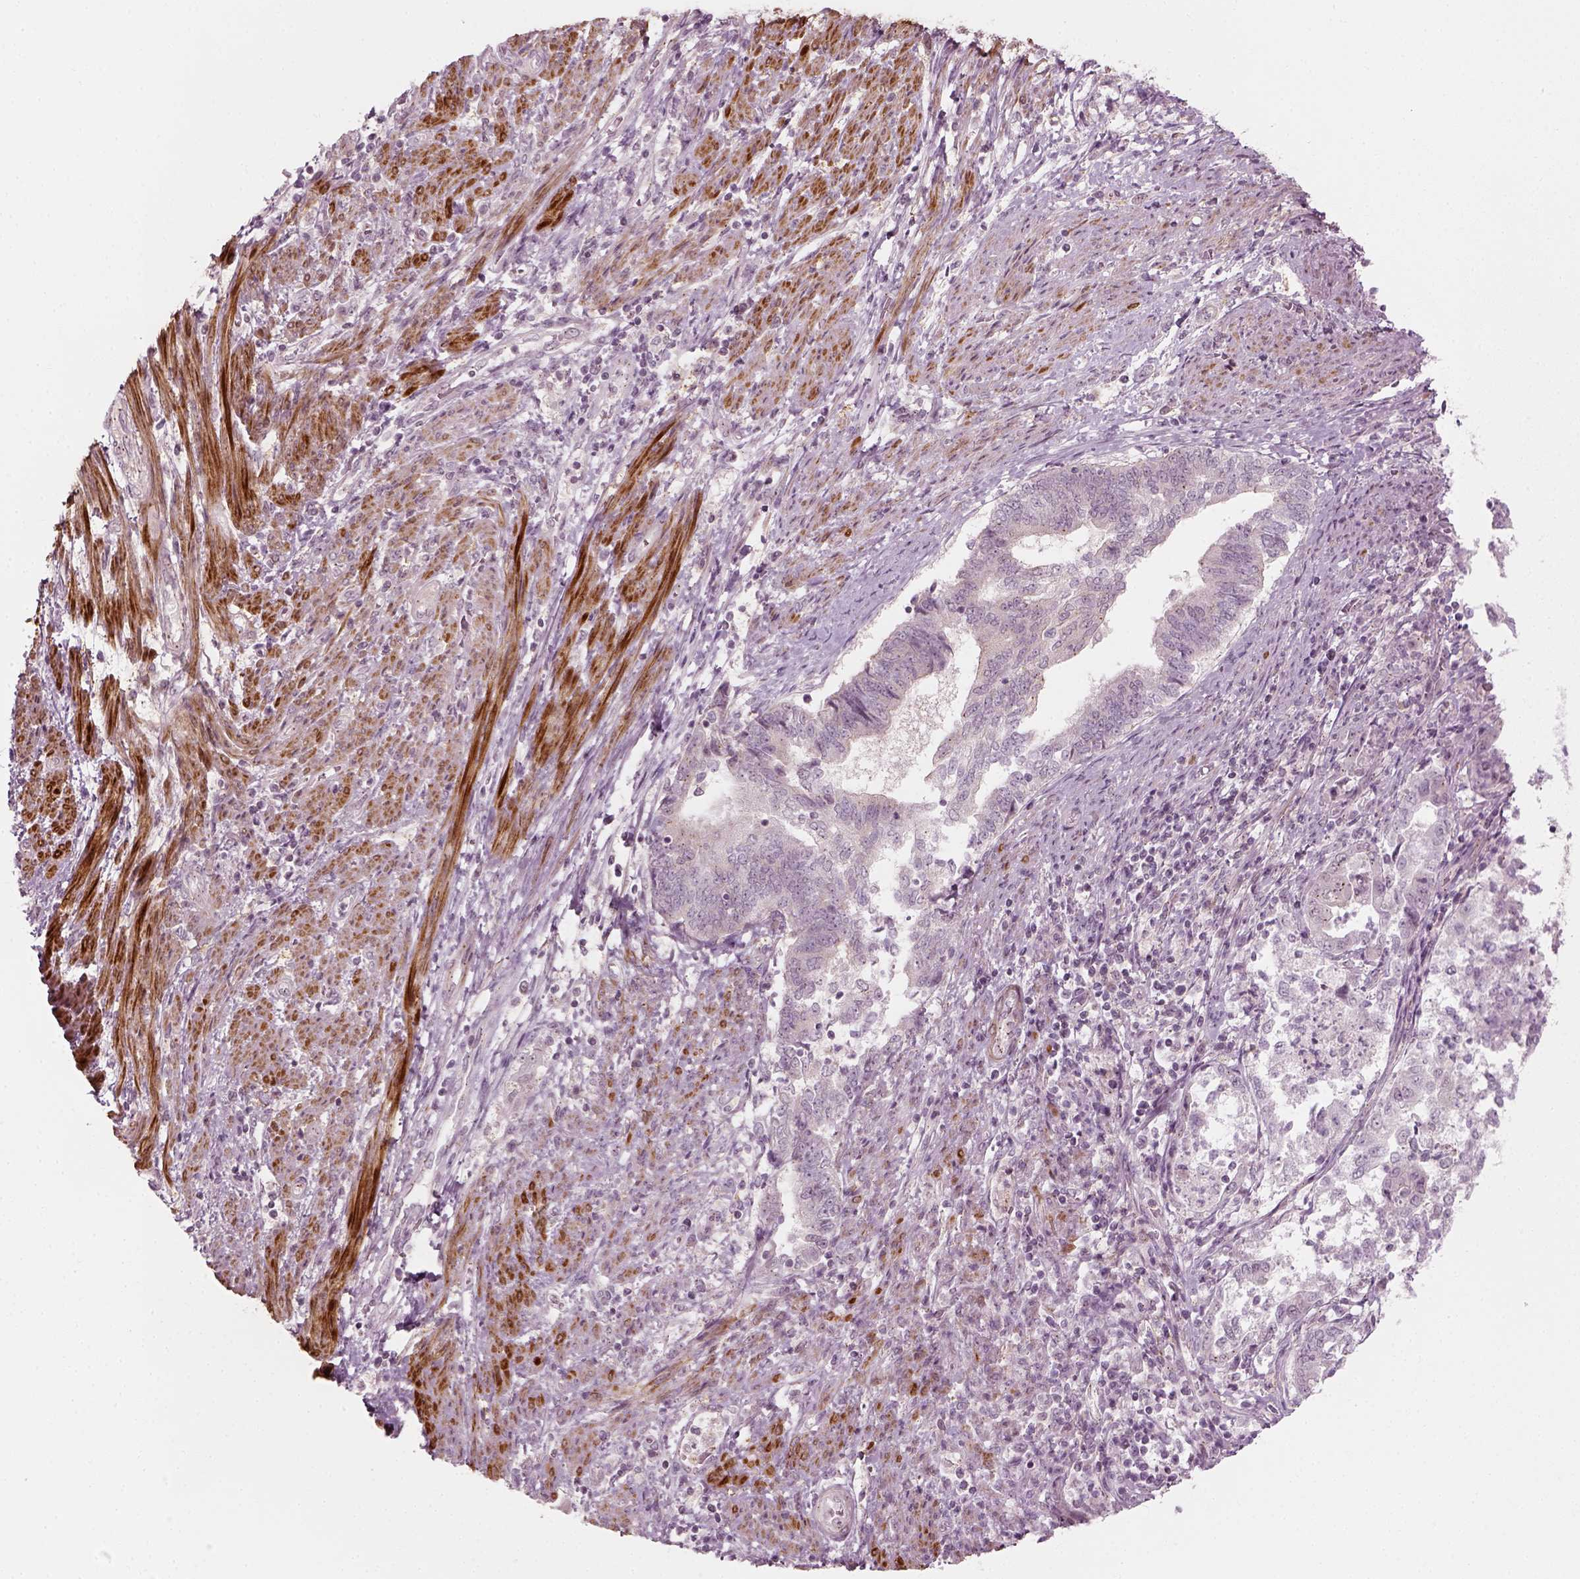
{"staining": {"intensity": "negative", "quantity": "none", "location": "none"}, "tissue": "endometrial cancer", "cell_type": "Tumor cells", "image_type": "cancer", "snomed": [{"axis": "morphology", "description": "Adenocarcinoma, NOS"}, {"axis": "topography", "description": "Endometrium"}], "caption": "This is an IHC image of human endometrial cancer. There is no expression in tumor cells.", "gene": "MLIP", "patient": {"sex": "female", "age": 65}}